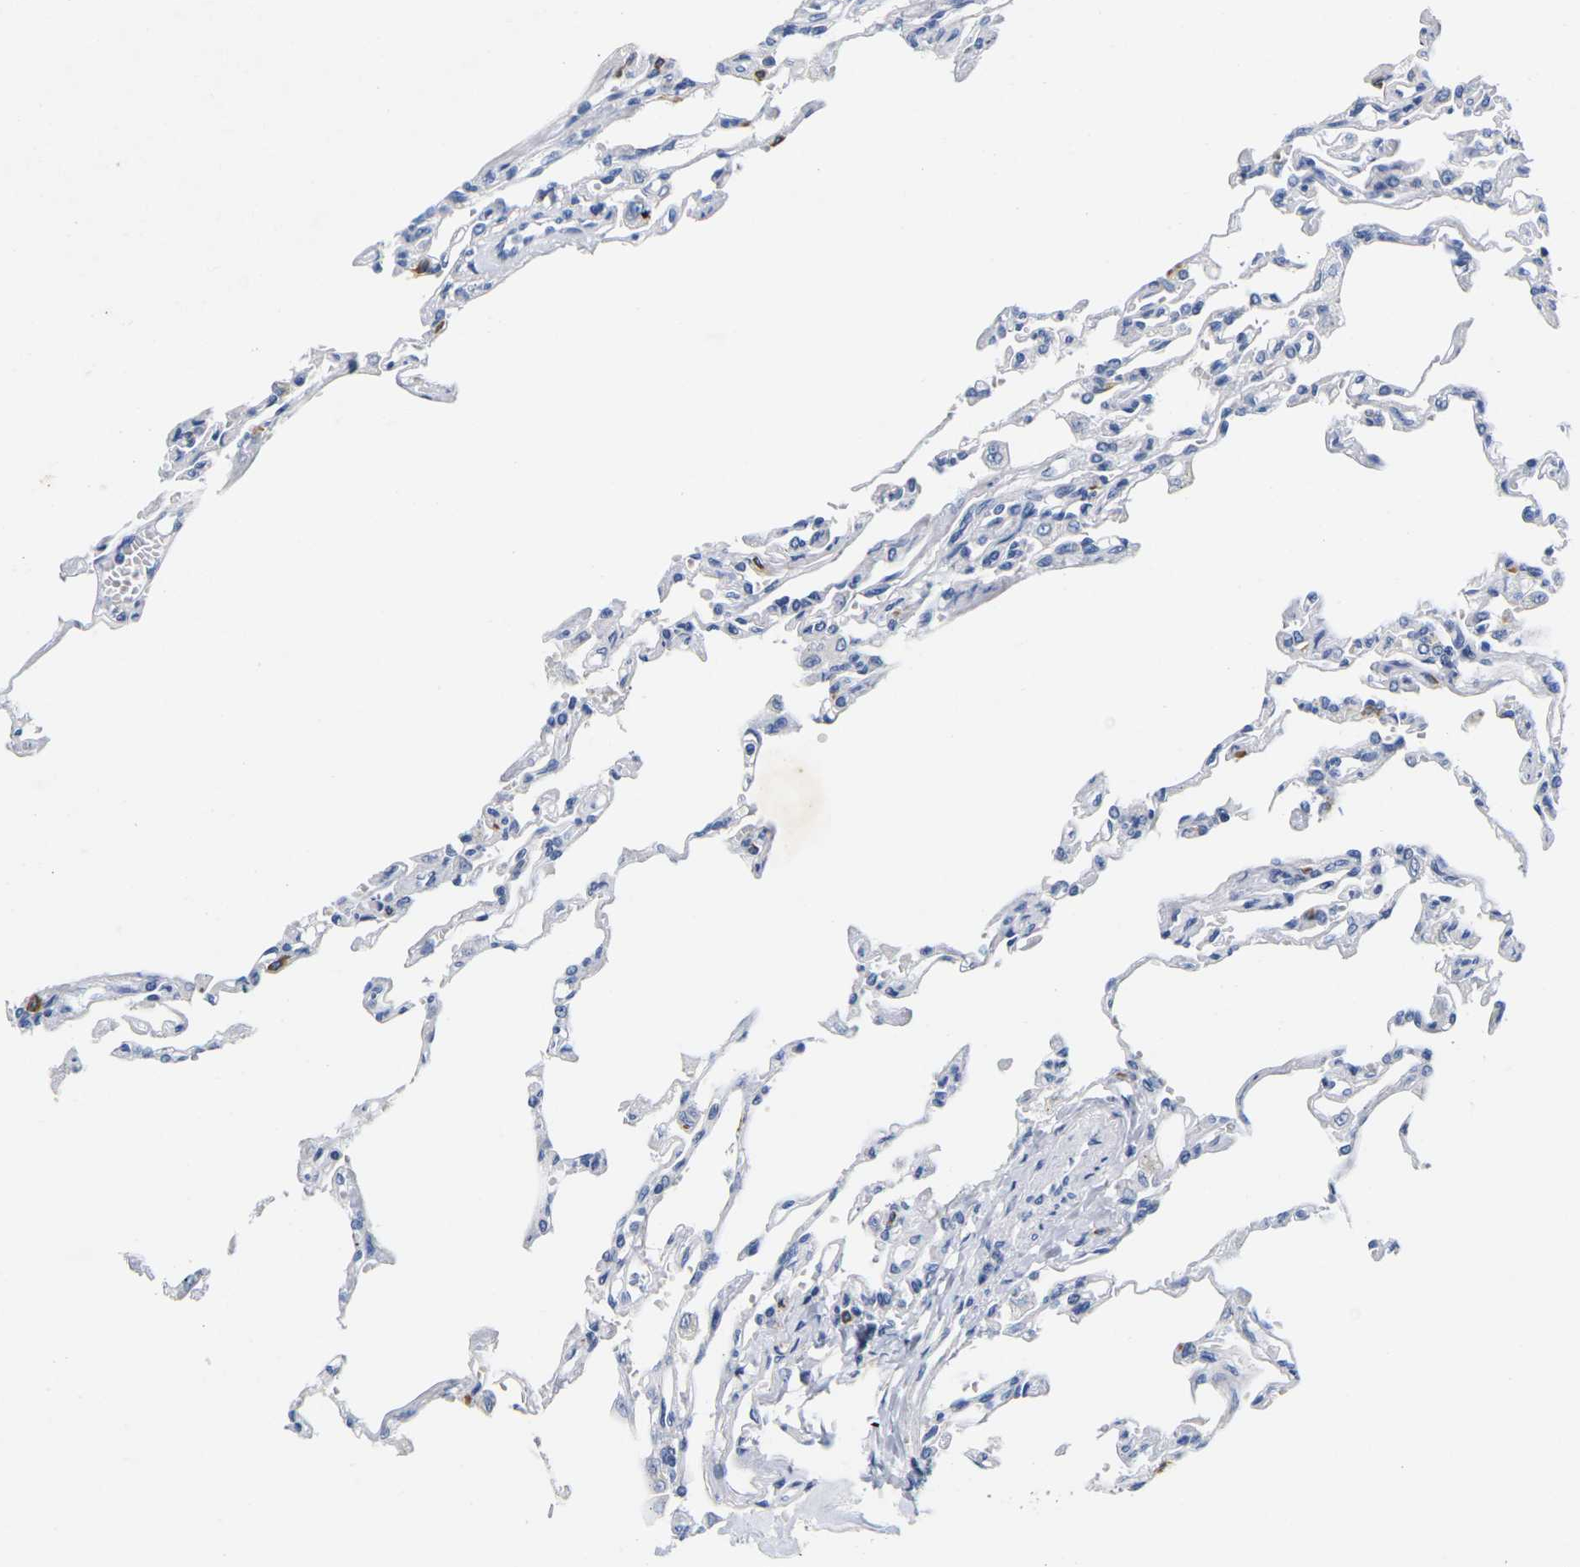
{"staining": {"intensity": "moderate", "quantity": "<25%", "location": "cytoplasmic/membranous"}, "tissue": "lung", "cell_type": "Alveolar cells", "image_type": "normal", "snomed": [{"axis": "morphology", "description": "Normal tissue, NOS"}, {"axis": "topography", "description": "Lung"}], "caption": "Protein analysis of benign lung exhibits moderate cytoplasmic/membranous expression in about <25% of alveolar cells. The protein is shown in brown color, while the nuclei are stained blue.", "gene": "NOCT", "patient": {"sex": "male", "age": 21}}